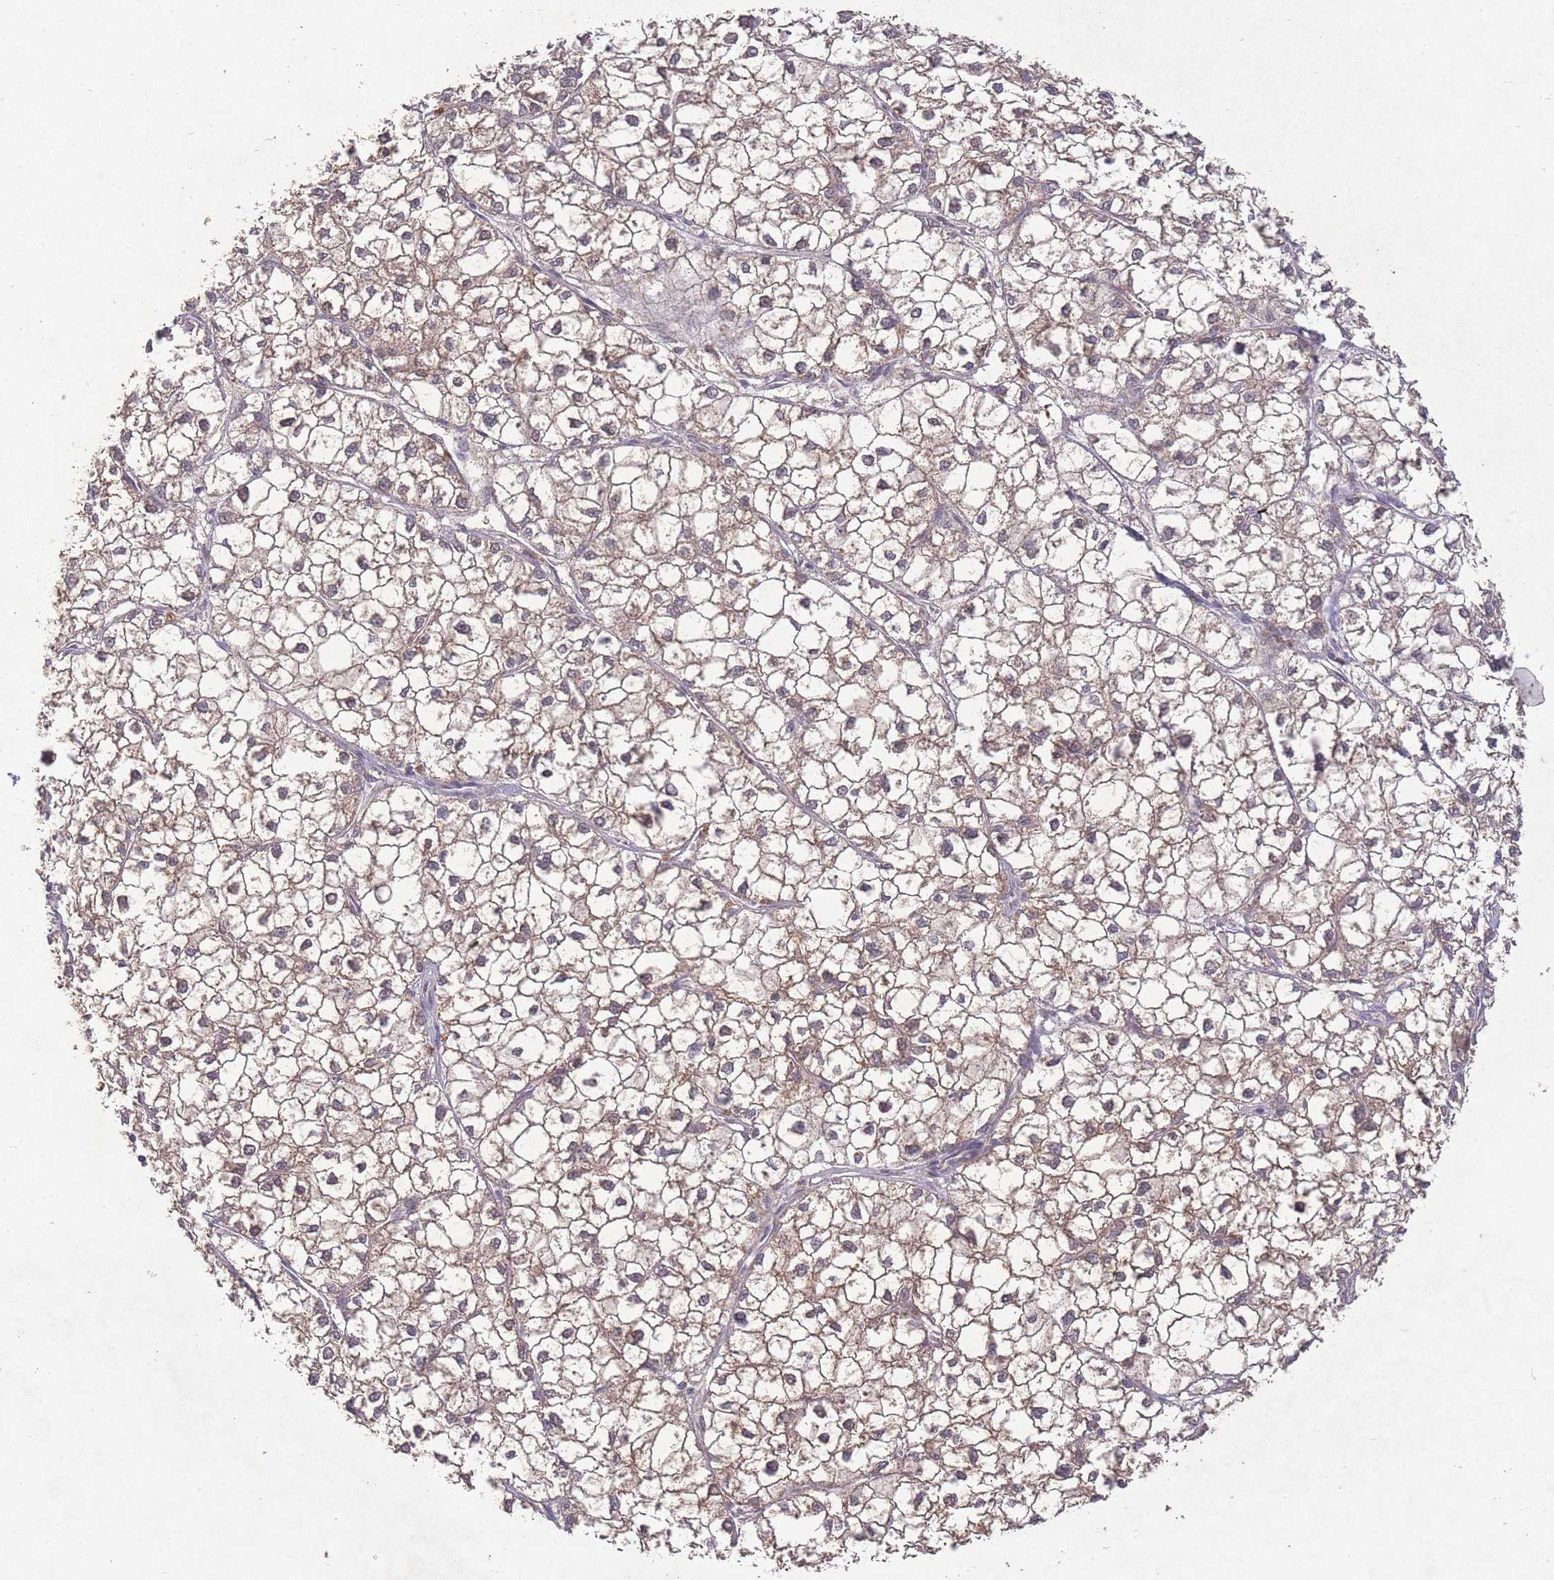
{"staining": {"intensity": "weak", "quantity": ">75%", "location": "cytoplasmic/membranous"}, "tissue": "liver cancer", "cell_type": "Tumor cells", "image_type": "cancer", "snomed": [{"axis": "morphology", "description": "Carcinoma, Hepatocellular, NOS"}, {"axis": "topography", "description": "Liver"}], "caption": "This micrograph displays immunohistochemistry (IHC) staining of human liver hepatocellular carcinoma, with low weak cytoplasmic/membranous staining in approximately >75% of tumor cells.", "gene": "RNF144B", "patient": {"sex": "female", "age": 43}}